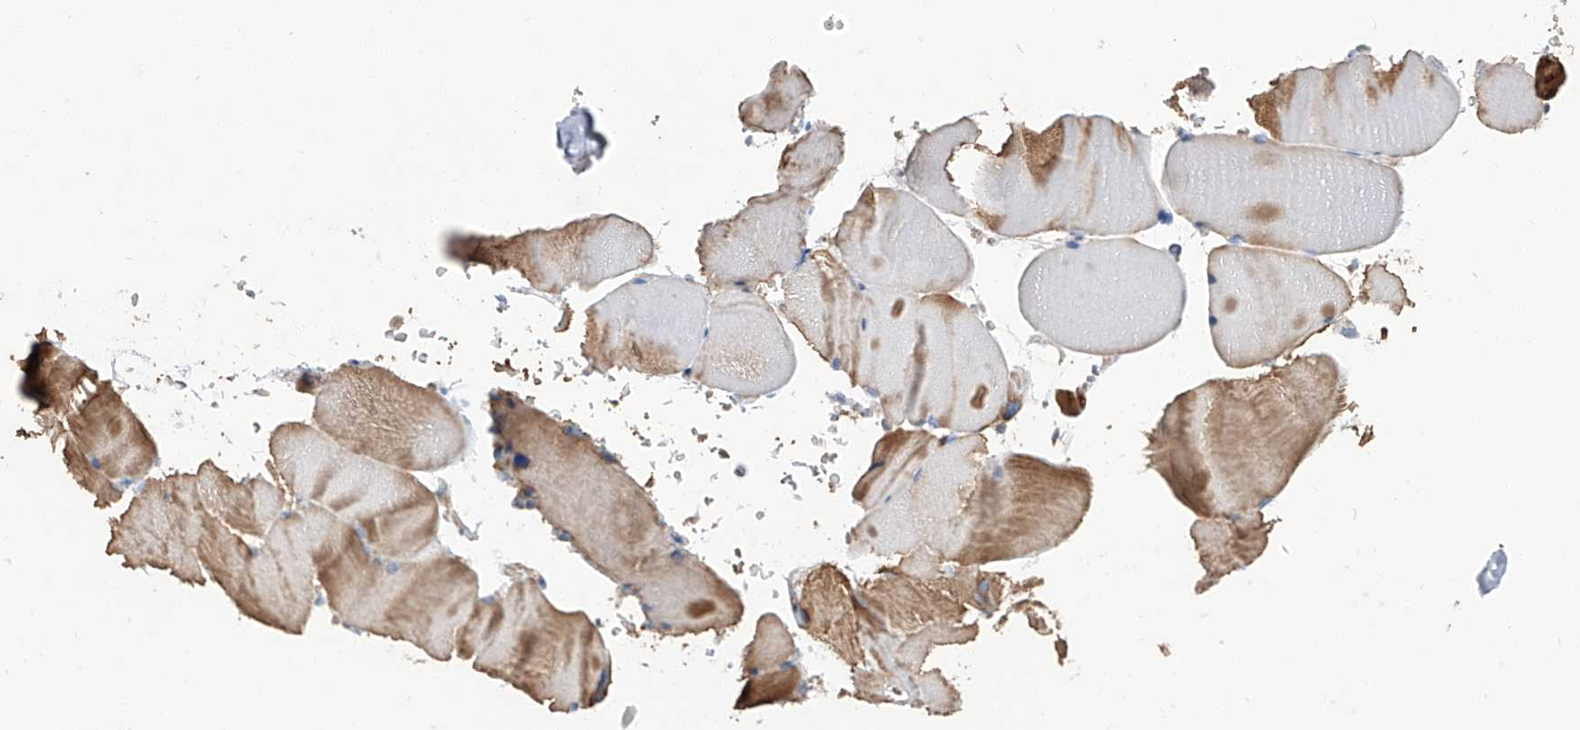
{"staining": {"intensity": "weak", "quantity": "25%-75%", "location": "cytoplasmic/membranous"}, "tissue": "skeletal muscle", "cell_type": "Myocytes", "image_type": "normal", "snomed": [{"axis": "morphology", "description": "Normal tissue, NOS"}, {"axis": "topography", "description": "Skeletal muscle"}, {"axis": "topography", "description": "Parathyroid gland"}], "caption": "The histopathology image exhibits immunohistochemical staining of normal skeletal muscle. There is weak cytoplasmic/membranous positivity is seen in approximately 25%-75% of myocytes.", "gene": "PIEZO2", "patient": {"sex": "female", "age": 37}}